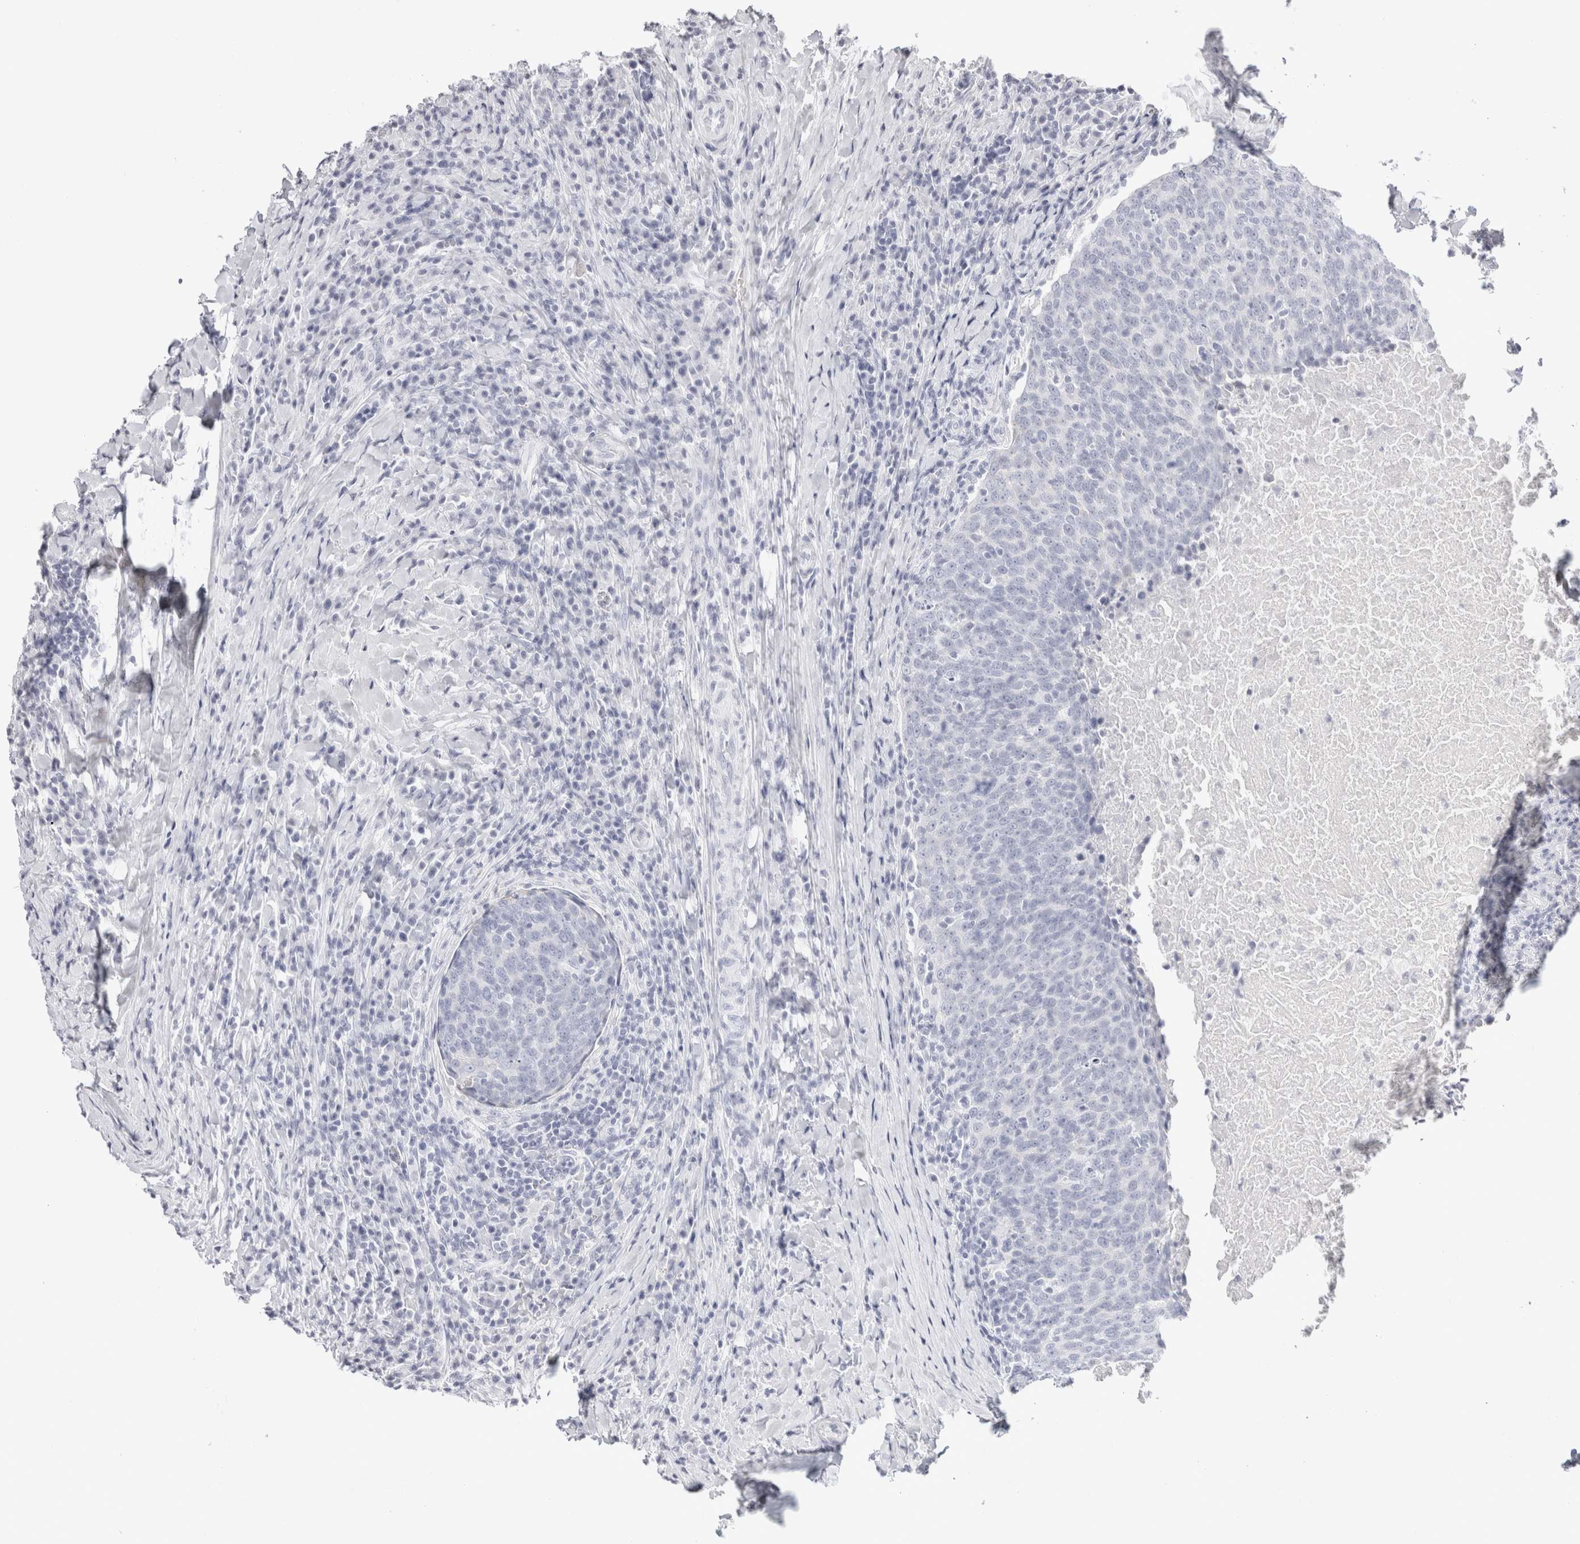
{"staining": {"intensity": "negative", "quantity": "none", "location": "none"}, "tissue": "head and neck cancer", "cell_type": "Tumor cells", "image_type": "cancer", "snomed": [{"axis": "morphology", "description": "Squamous cell carcinoma, NOS"}, {"axis": "morphology", "description": "Squamous cell carcinoma, metastatic, NOS"}, {"axis": "topography", "description": "Lymph node"}, {"axis": "topography", "description": "Head-Neck"}], "caption": "Histopathology image shows no significant protein staining in tumor cells of head and neck cancer.", "gene": "GARIN1A", "patient": {"sex": "male", "age": 62}}